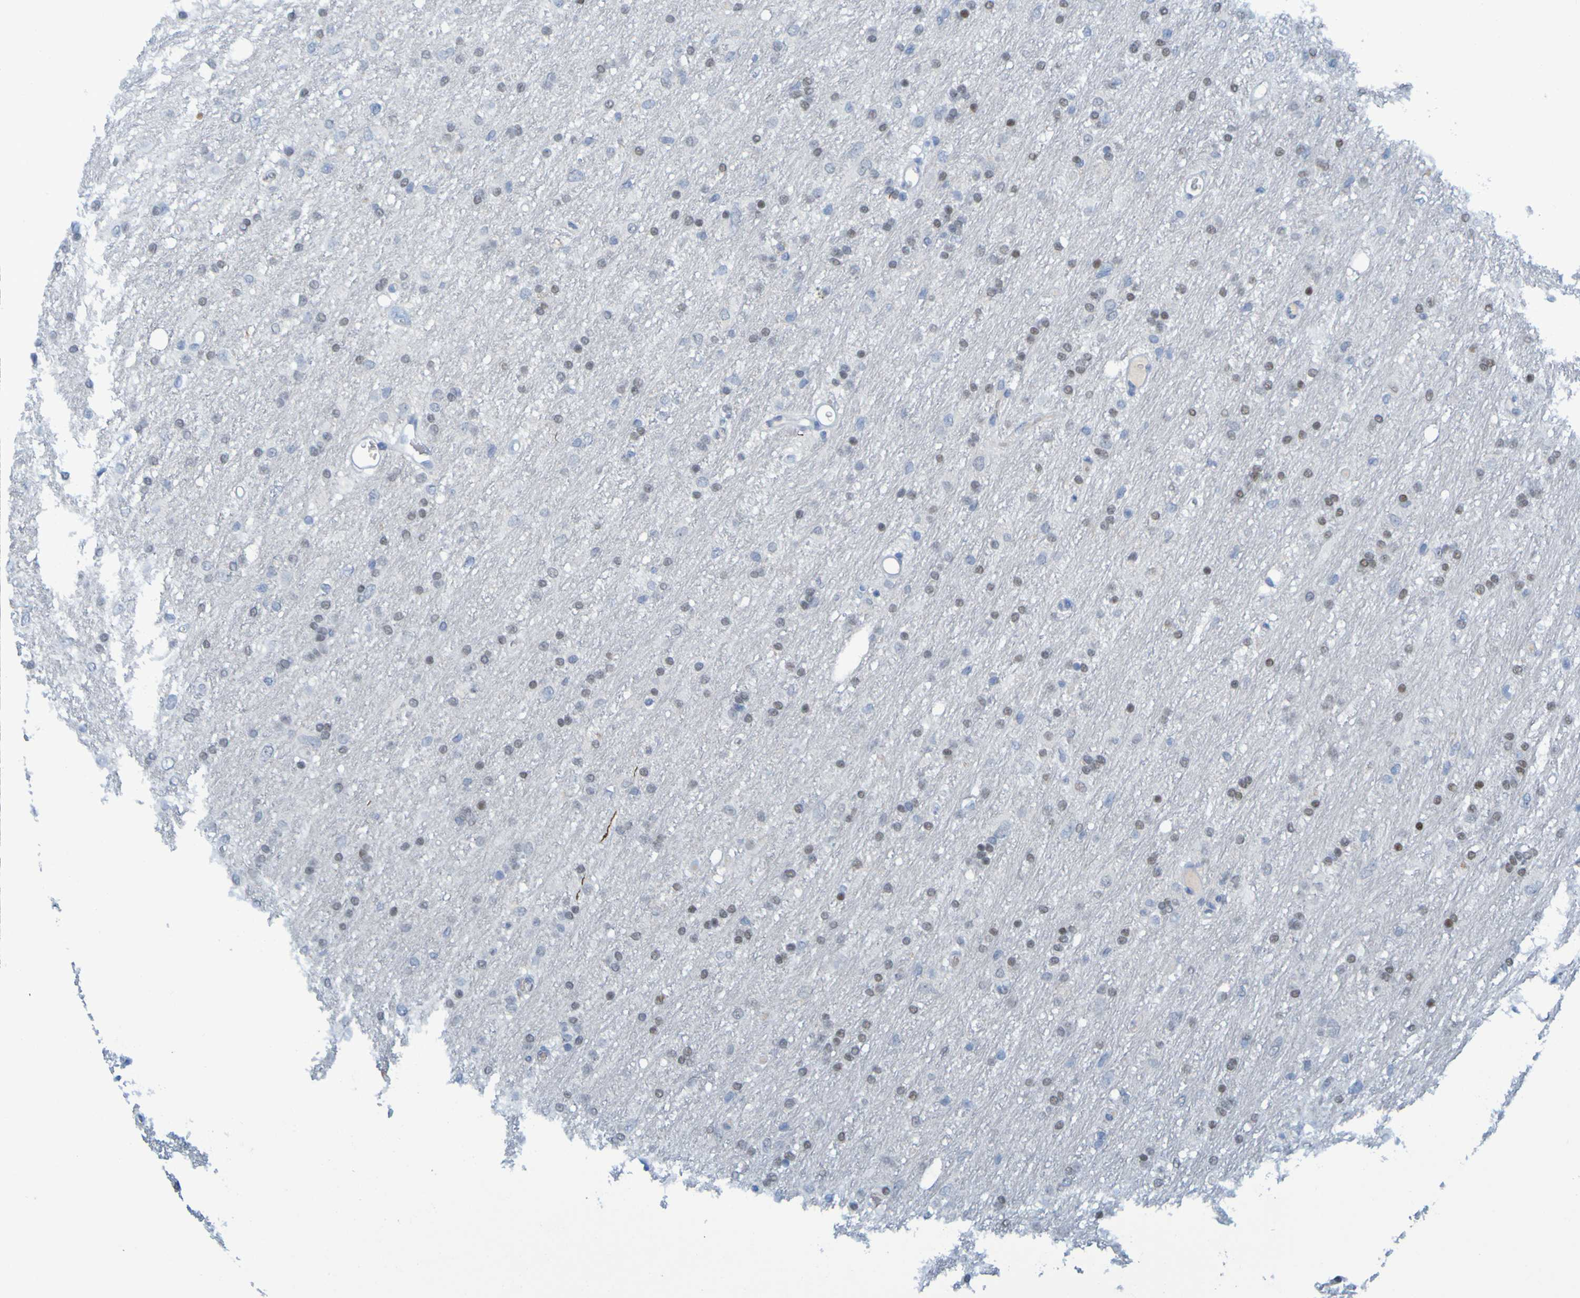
{"staining": {"intensity": "negative", "quantity": "none", "location": "none"}, "tissue": "glioma", "cell_type": "Tumor cells", "image_type": "cancer", "snomed": [{"axis": "morphology", "description": "Glioma, malignant, Low grade"}, {"axis": "topography", "description": "Brain"}], "caption": "IHC micrograph of neoplastic tissue: human glioma stained with DAB displays no significant protein positivity in tumor cells.", "gene": "USP36", "patient": {"sex": "male", "age": 77}}